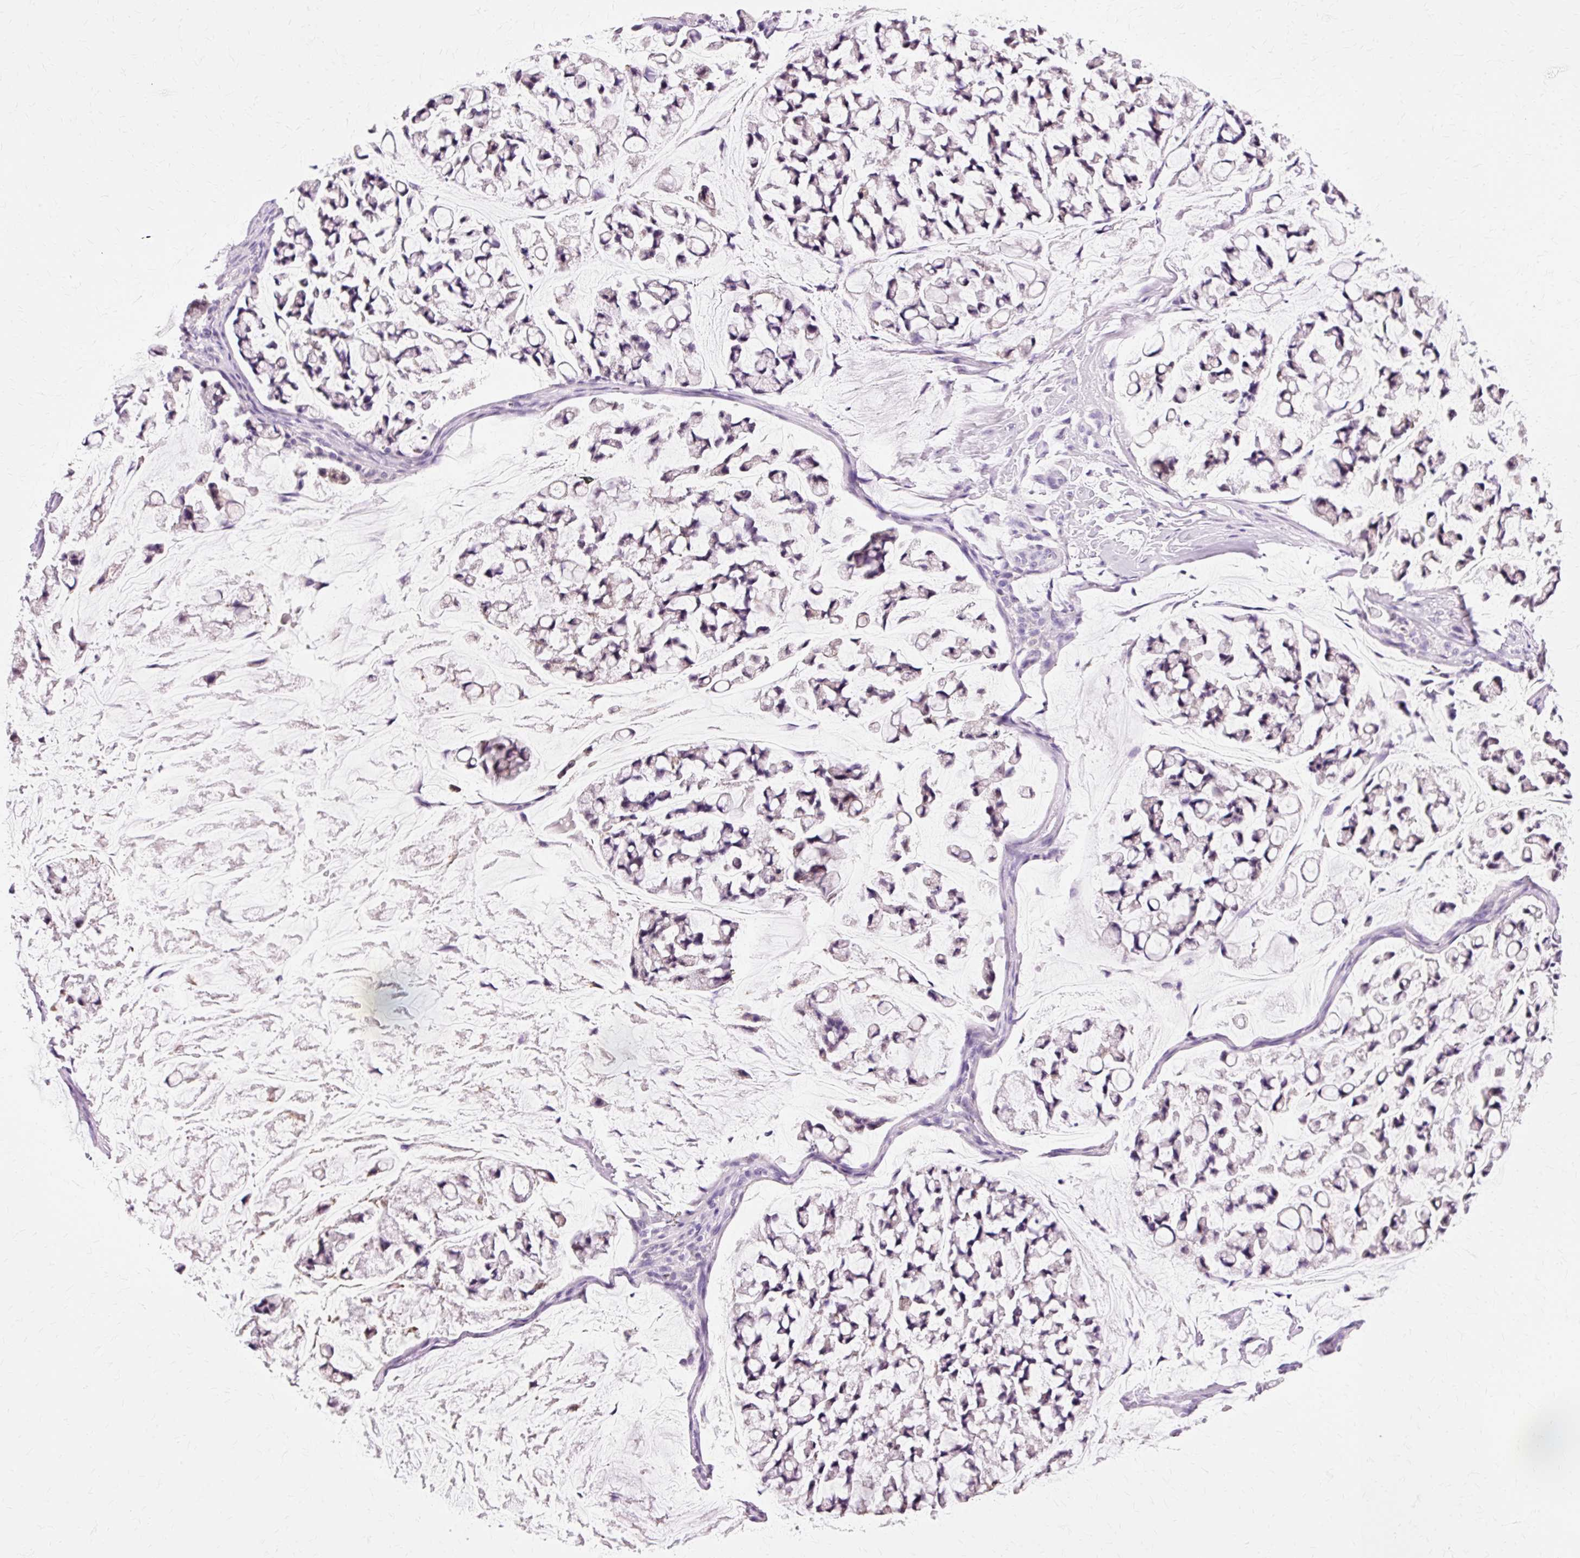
{"staining": {"intensity": "negative", "quantity": "none", "location": "none"}, "tissue": "stomach cancer", "cell_type": "Tumor cells", "image_type": "cancer", "snomed": [{"axis": "morphology", "description": "Adenocarcinoma, NOS"}, {"axis": "topography", "description": "Stomach, lower"}], "caption": "DAB immunohistochemical staining of stomach adenocarcinoma demonstrates no significant expression in tumor cells.", "gene": "VN1R2", "patient": {"sex": "male", "age": 67}}